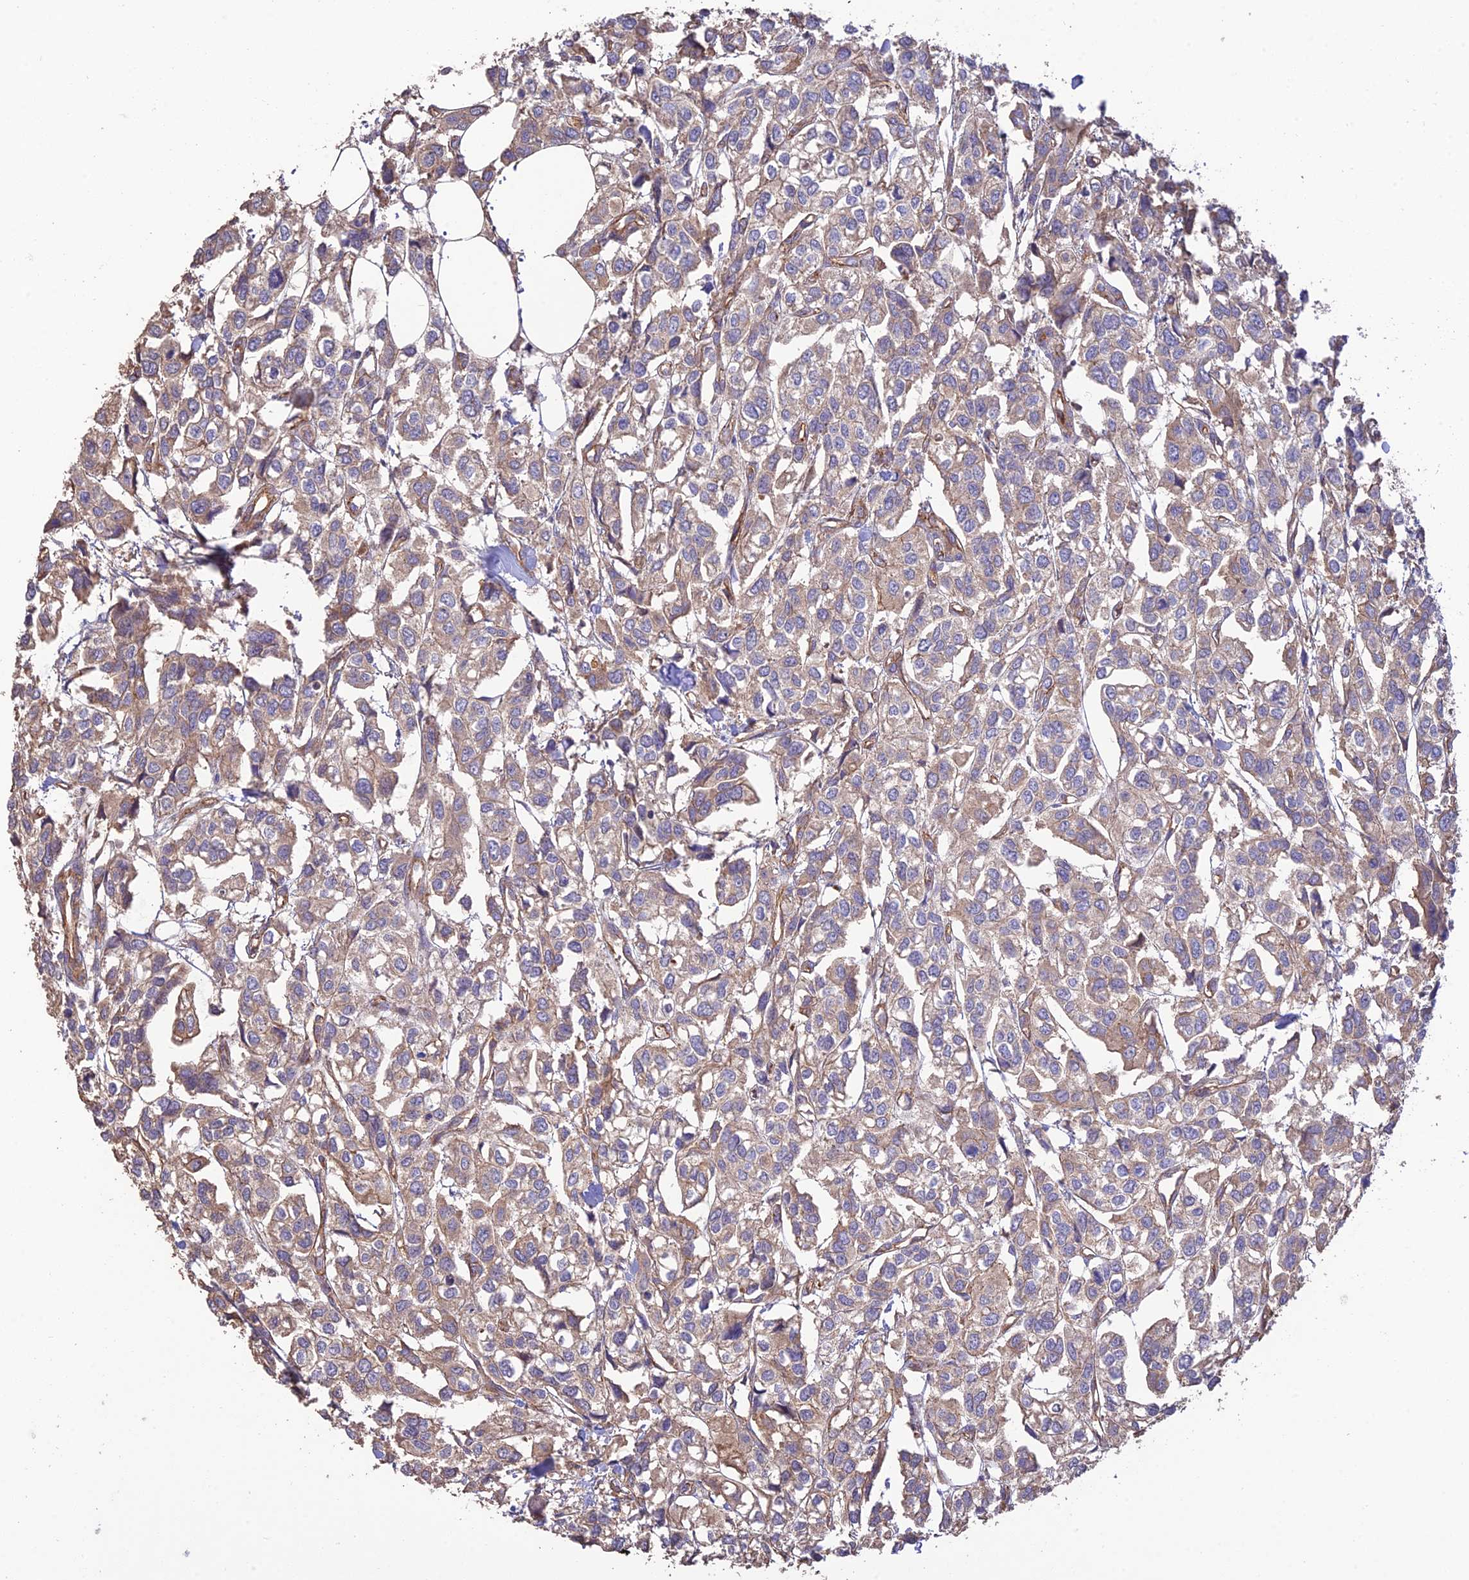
{"staining": {"intensity": "weak", "quantity": "25%-75%", "location": "cytoplasmic/membranous"}, "tissue": "urothelial cancer", "cell_type": "Tumor cells", "image_type": "cancer", "snomed": [{"axis": "morphology", "description": "Urothelial carcinoma, High grade"}, {"axis": "topography", "description": "Urinary bladder"}], "caption": "Weak cytoplasmic/membranous protein positivity is present in about 25%-75% of tumor cells in urothelial cancer.", "gene": "HOMER2", "patient": {"sex": "male", "age": 67}}